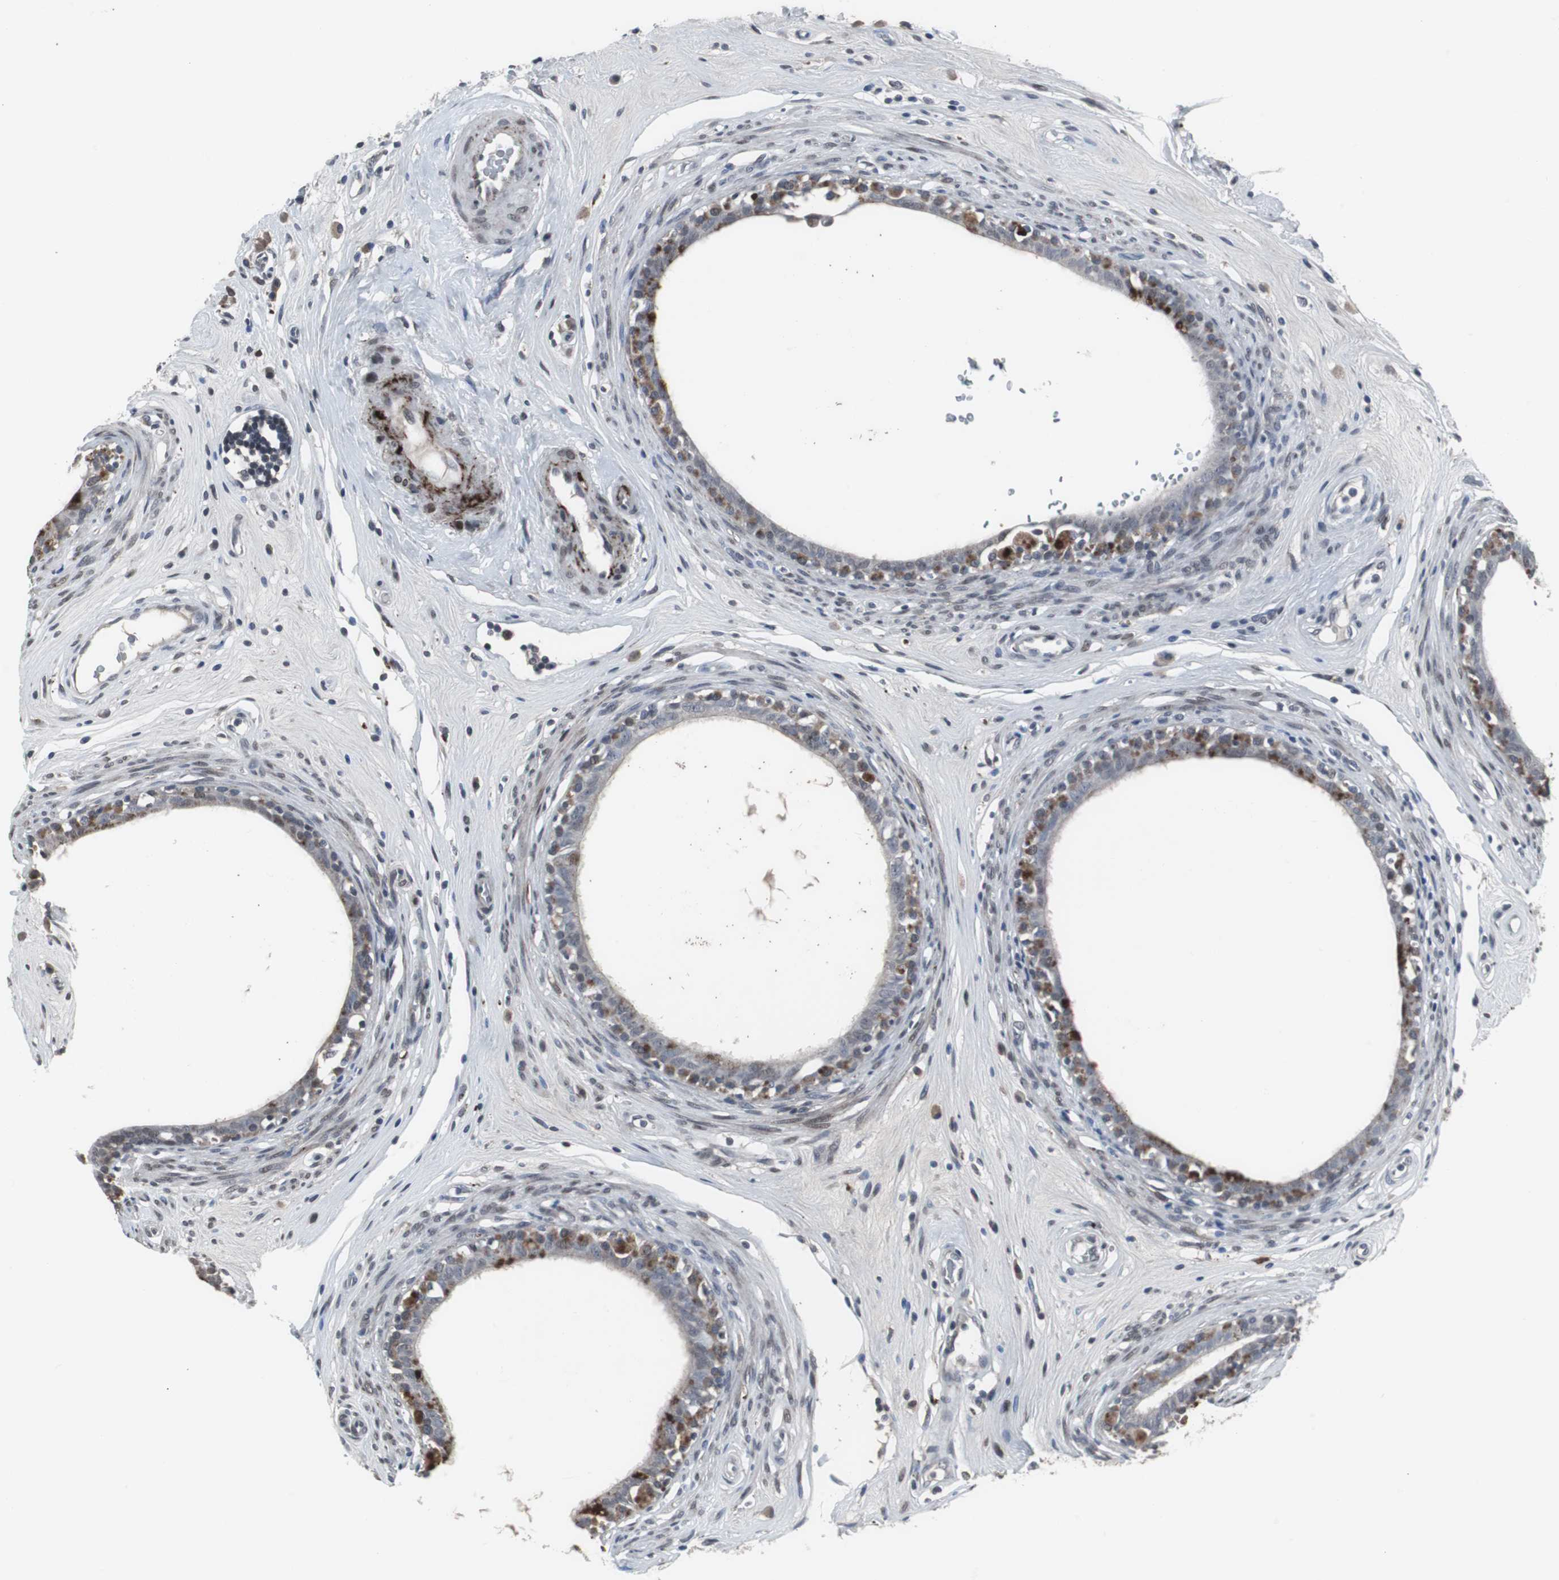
{"staining": {"intensity": "moderate", "quantity": "25%-75%", "location": "cytoplasmic/membranous"}, "tissue": "epididymis", "cell_type": "Glandular cells", "image_type": "normal", "snomed": [{"axis": "morphology", "description": "Normal tissue, NOS"}, {"axis": "morphology", "description": "Inflammation, NOS"}, {"axis": "topography", "description": "Epididymis"}], "caption": "A photomicrograph of human epididymis stained for a protein demonstrates moderate cytoplasmic/membranous brown staining in glandular cells.", "gene": "FOXP4", "patient": {"sex": "male", "age": 84}}